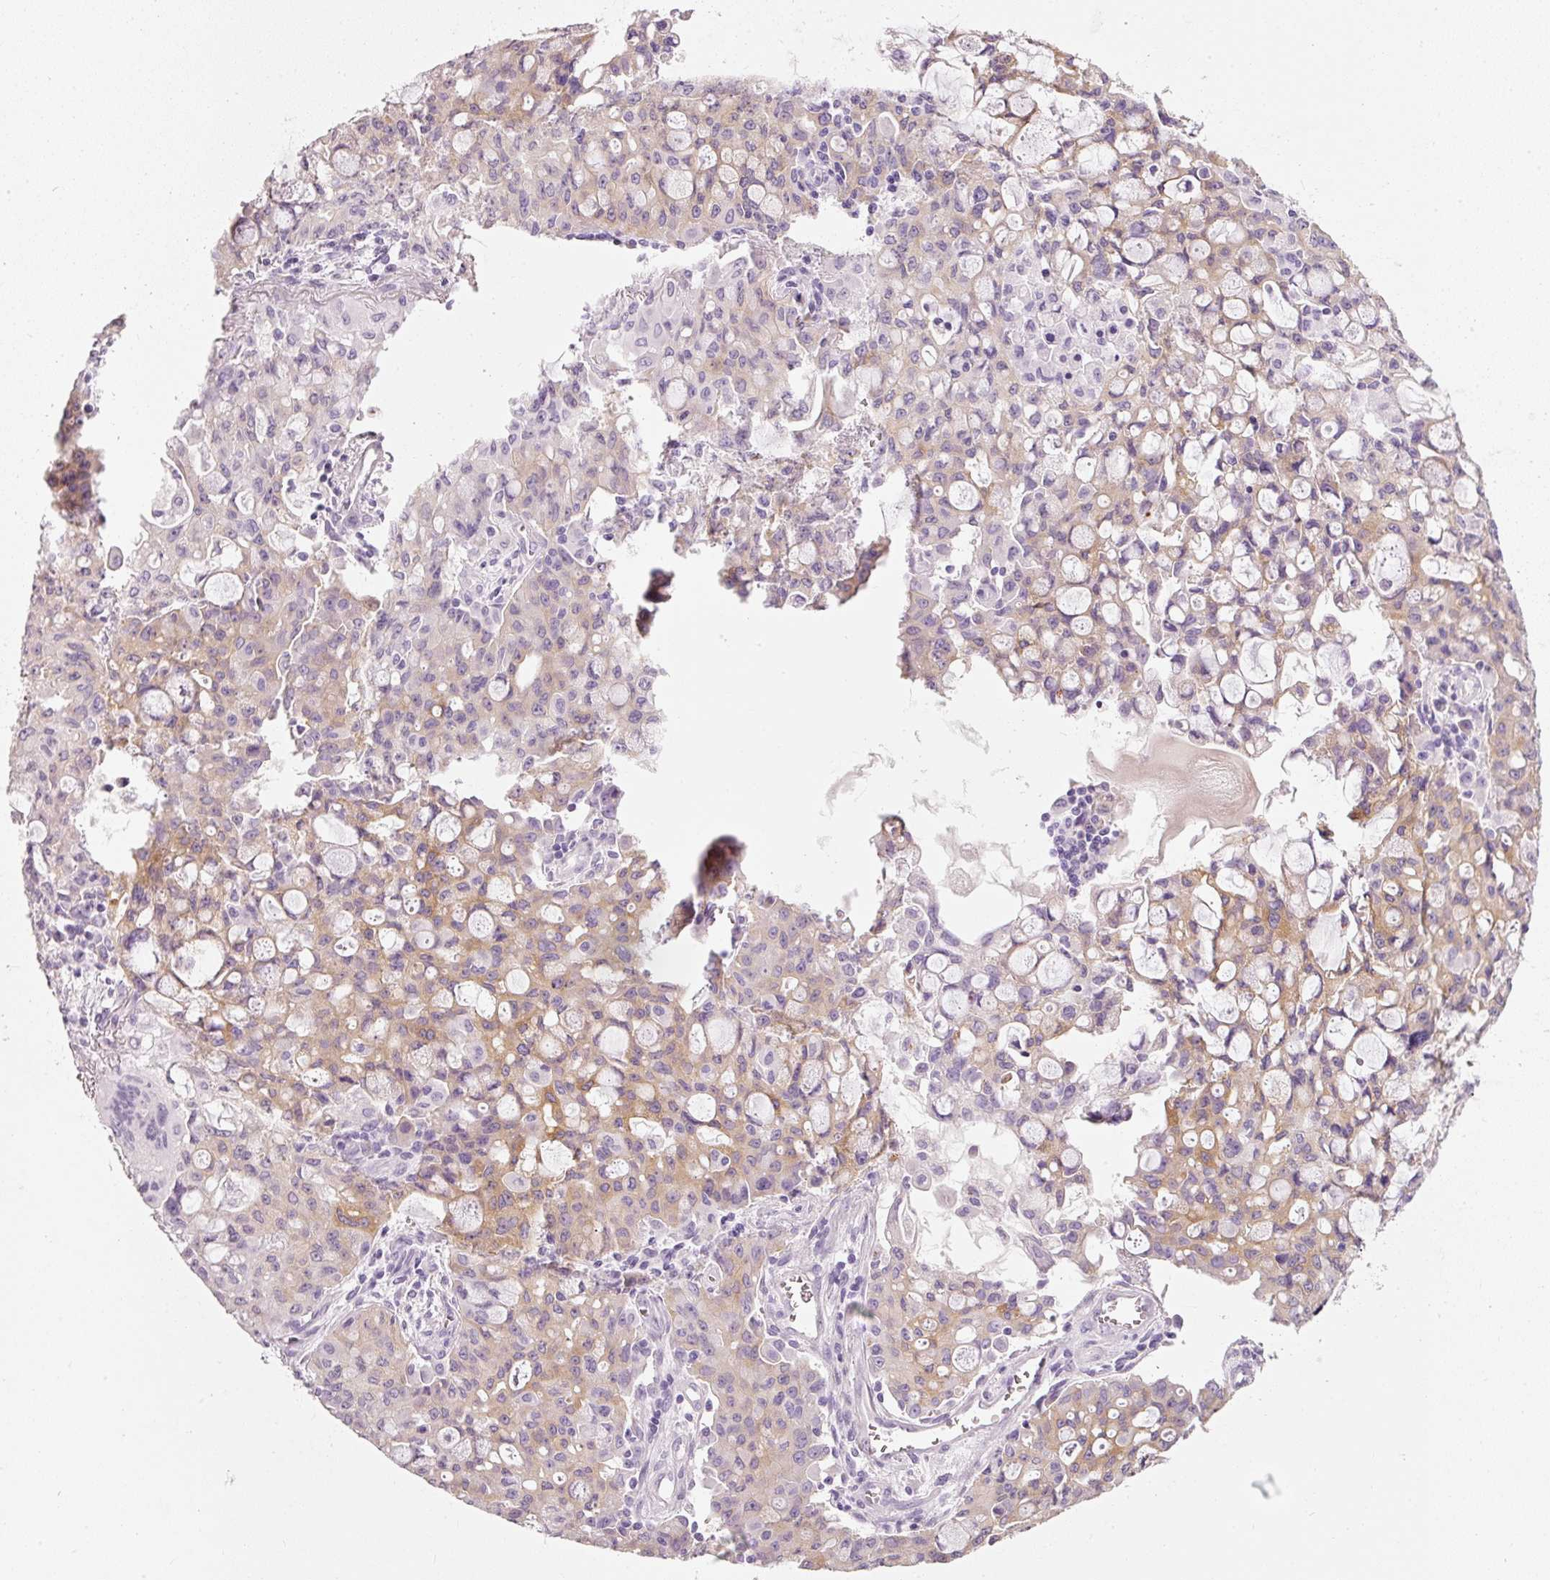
{"staining": {"intensity": "moderate", "quantity": "25%-75%", "location": "cytoplasmic/membranous"}, "tissue": "lung cancer", "cell_type": "Tumor cells", "image_type": "cancer", "snomed": [{"axis": "morphology", "description": "Adenocarcinoma, NOS"}, {"axis": "topography", "description": "Lung"}], "caption": "Protein expression by immunohistochemistry reveals moderate cytoplasmic/membranous positivity in about 25%-75% of tumor cells in lung cancer (adenocarcinoma).", "gene": "PDXDC1", "patient": {"sex": "female", "age": 44}}